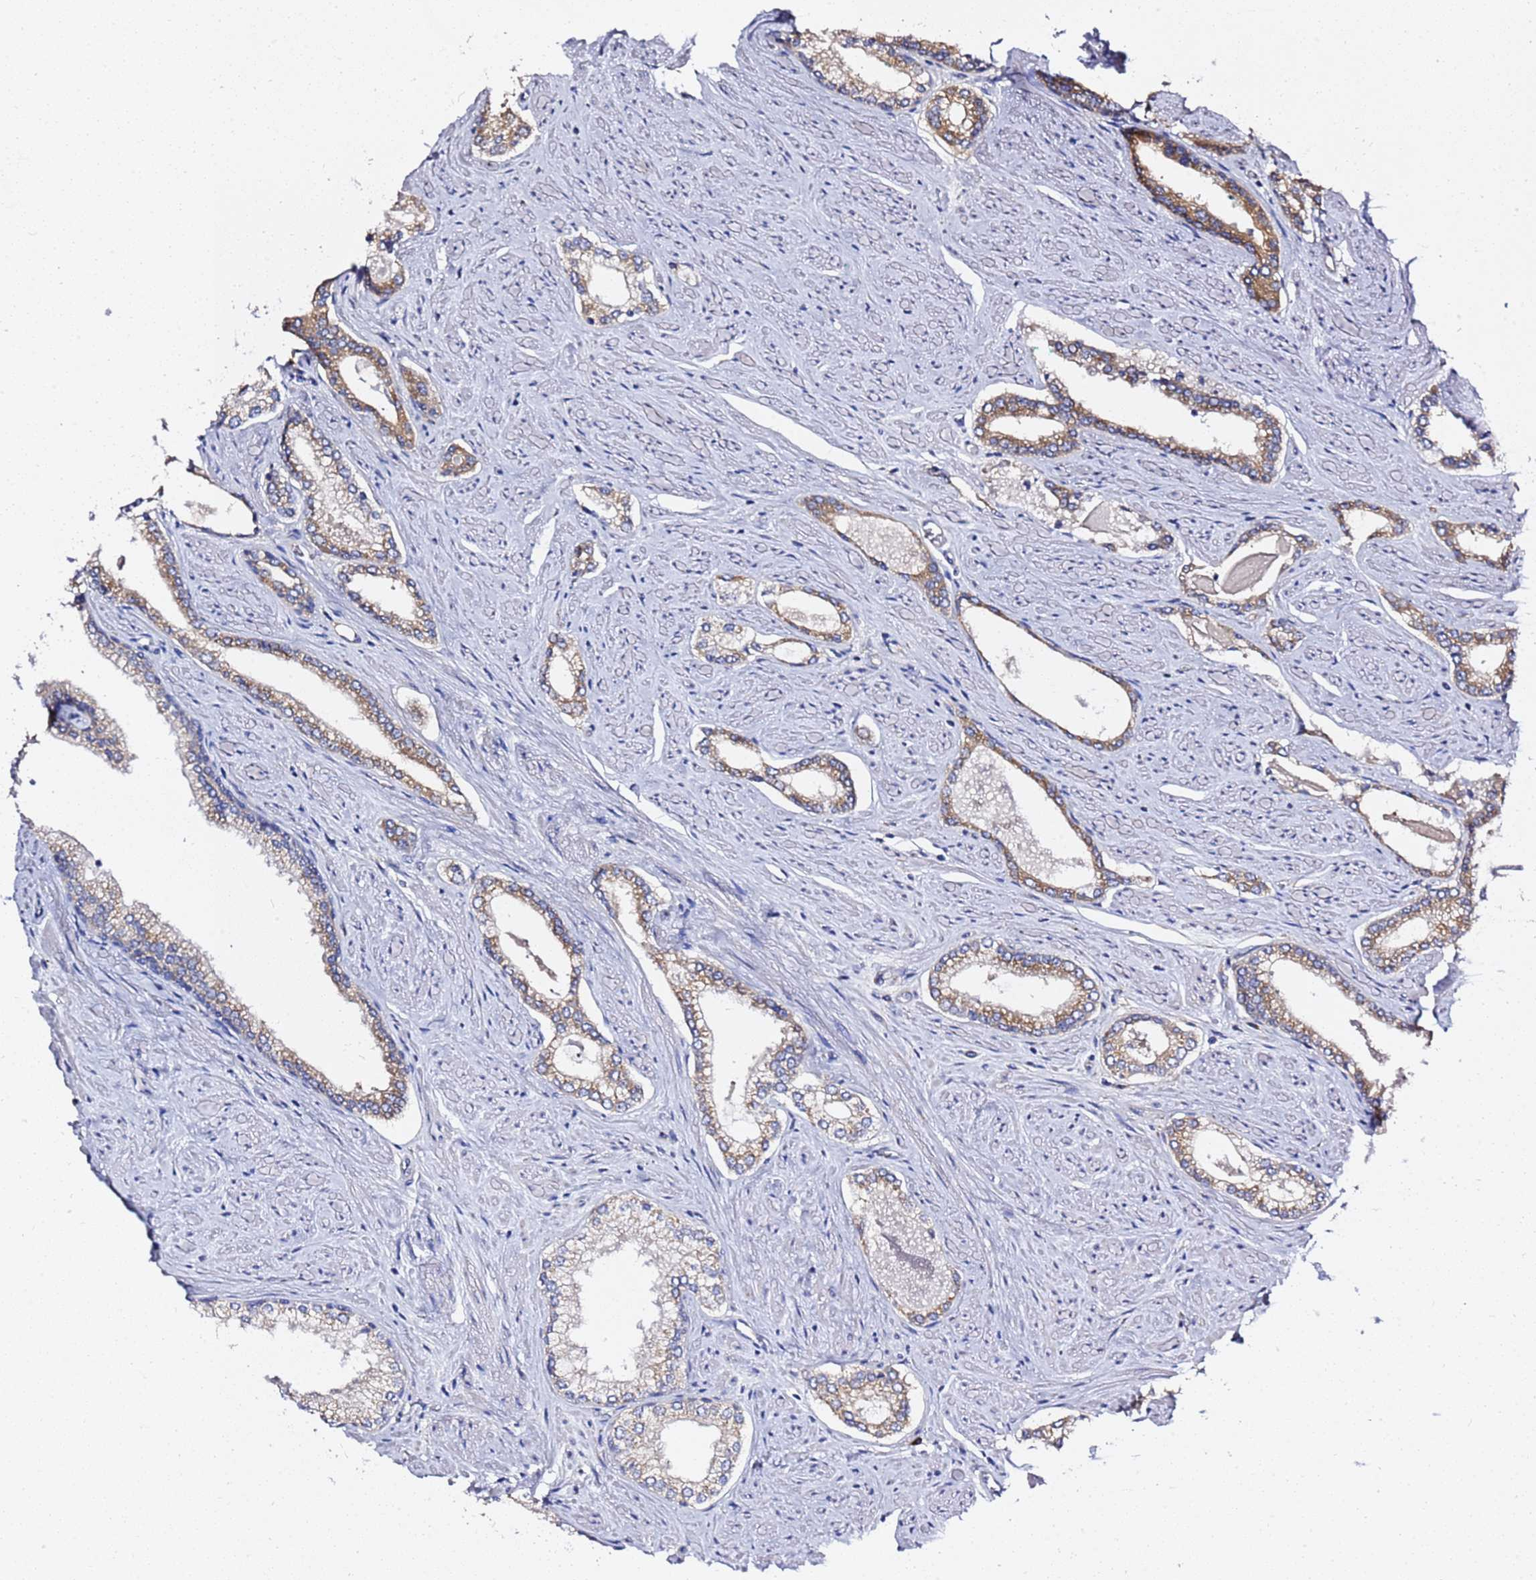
{"staining": {"intensity": "moderate", "quantity": ">75%", "location": "cytoplasmic/membranous"}, "tissue": "prostate cancer", "cell_type": "Tumor cells", "image_type": "cancer", "snomed": [{"axis": "morphology", "description": "Adenocarcinoma, Low grade"}, {"axis": "topography", "description": "Prostate and seminal vesicle, NOS"}], "caption": "Immunohistochemical staining of prostate cancer (low-grade adenocarcinoma) exhibits medium levels of moderate cytoplasmic/membranous protein staining in about >75% of tumor cells.", "gene": "ANAPC1", "patient": {"sex": "male", "age": 60}}